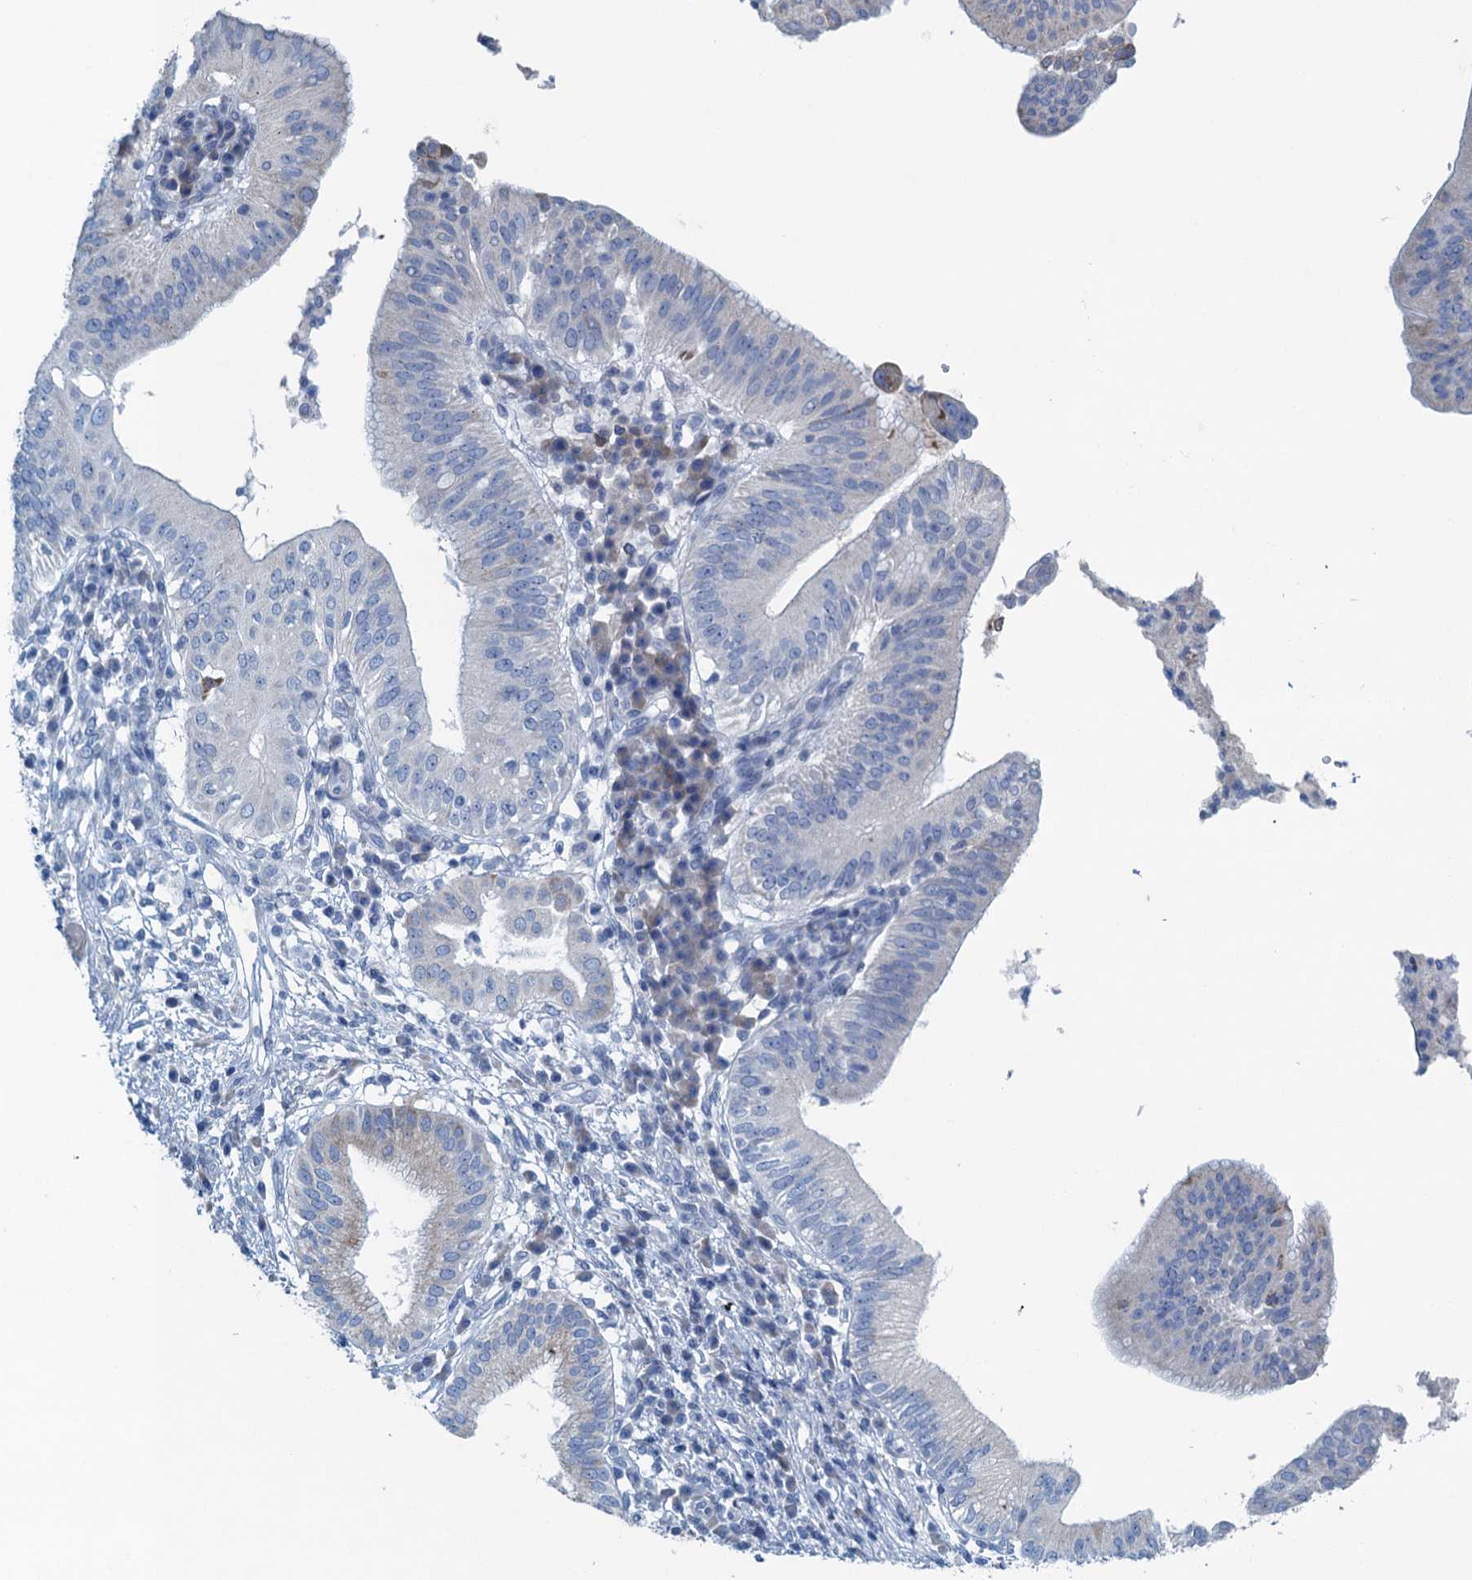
{"staining": {"intensity": "negative", "quantity": "none", "location": "none"}, "tissue": "pancreatic cancer", "cell_type": "Tumor cells", "image_type": "cancer", "snomed": [{"axis": "morphology", "description": "Adenocarcinoma, NOS"}, {"axis": "topography", "description": "Pancreas"}], "caption": "Immunohistochemistry image of human pancreatic cancer (adenocarcinoma) stained for a protein (brown), which displays no expression in tumor cells. Brightfield microscopy of IHC stained with DAB (brown) and hematoxylin (blue), captured at high magnification.", "gene": "C10orf88", "patient": {"sex": "male", "age": 68}}